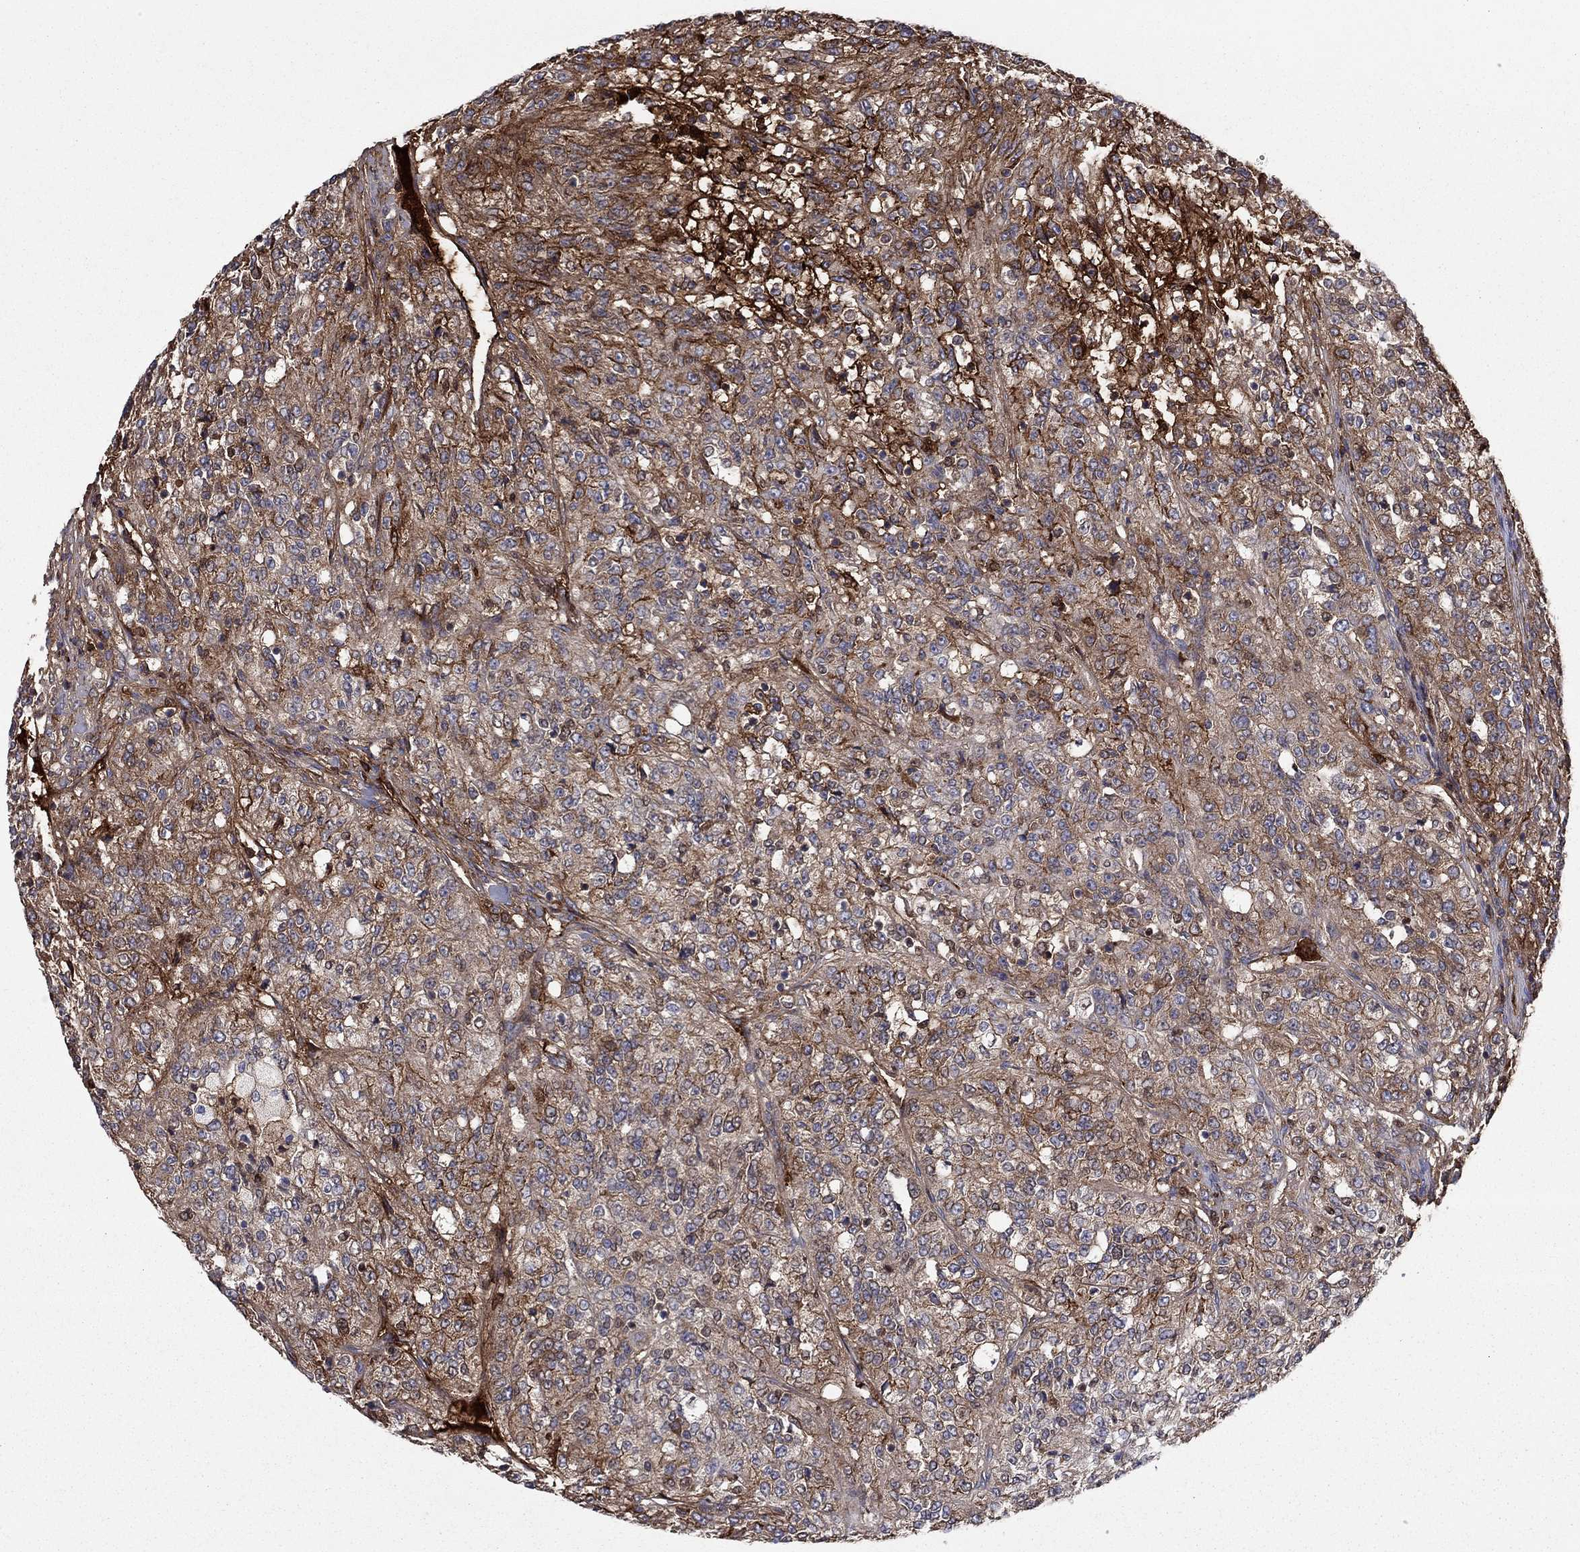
{"staining": {"intensity": "strong", "quantity": "25%-75%", "location": "cytoplasmic/membranous"}, "tissue": "renal cancer", "cell_type": "Tumor cells", "image_type": "cancer", "snomed": [{"axis": "morphology", "description": "Adenocarcinoma, NOS"}, {"axis": "topography", "description": "Kidney"}], "caption": "Renal cancer (adenocarcinoma) tissue displays strong cytoplasmic/membranous positivity in about 25%-75% of tumor cells, visualized by immunohistochemistry.", "gene": "HPX", "patient": {"sex": "female", "age": 63}}